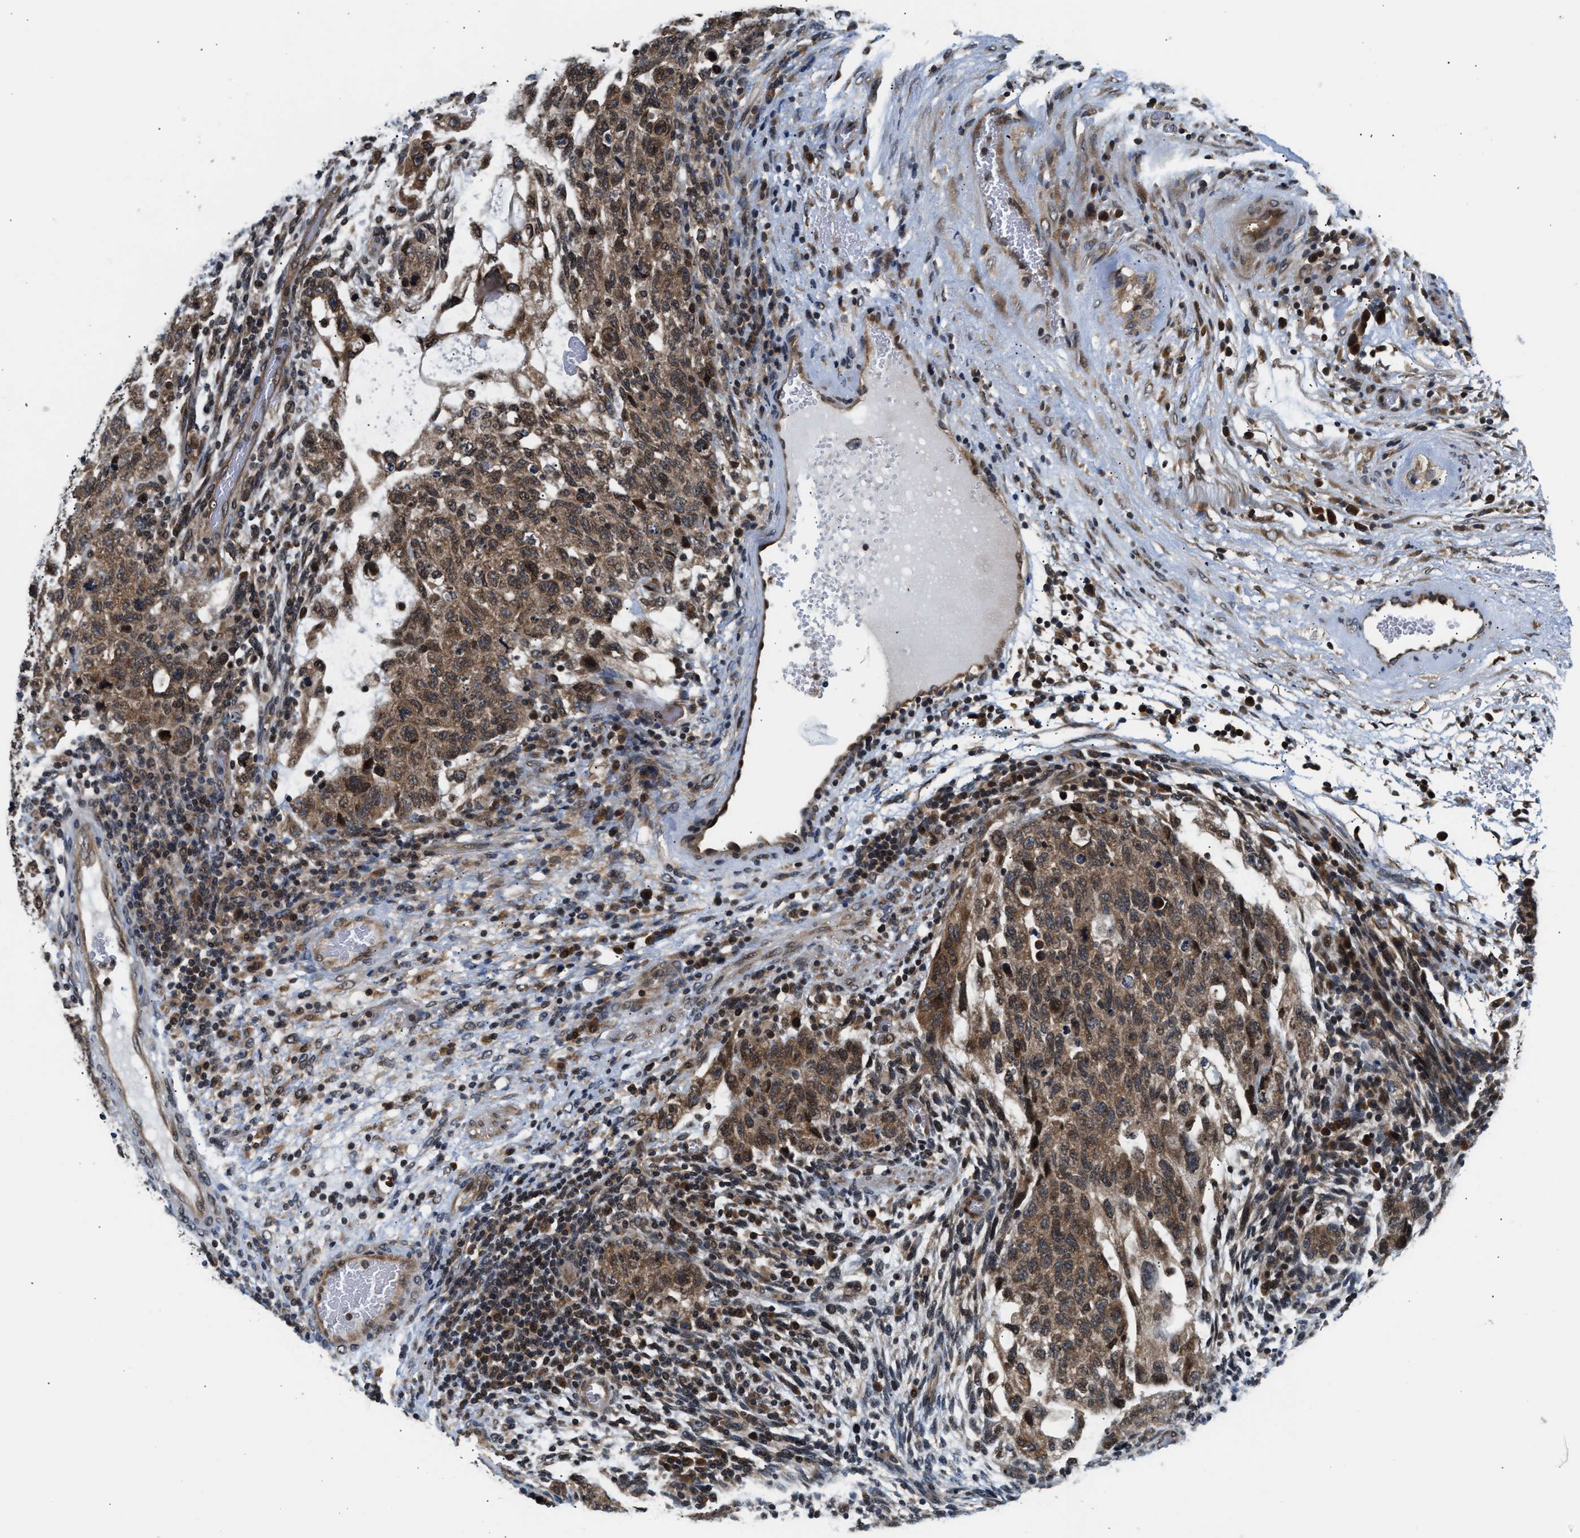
{"staining": {"intensity": "moderate", "quantity": ">75%", "location": "cytoplasmic/membranous"}, "tissue": "testis cancer", "cell_type": "Tumor cells", "image_type": "cancer", "snomed": [{"axis": "morphology", "description": "Normal tissue, NOS"}, {"axis": "morphology", "description": "Carcinoma, Embryonal, NOS"}, {"axis": "topography", "description": "Testis"}], "caption": "A brown stain highlights moderate cytoplasmic/membranous expression of a protein in human testis embryonal carcinoma tumor cells.", "gene": "RAB29", "patient": {"sex": "male", "age": 36}}